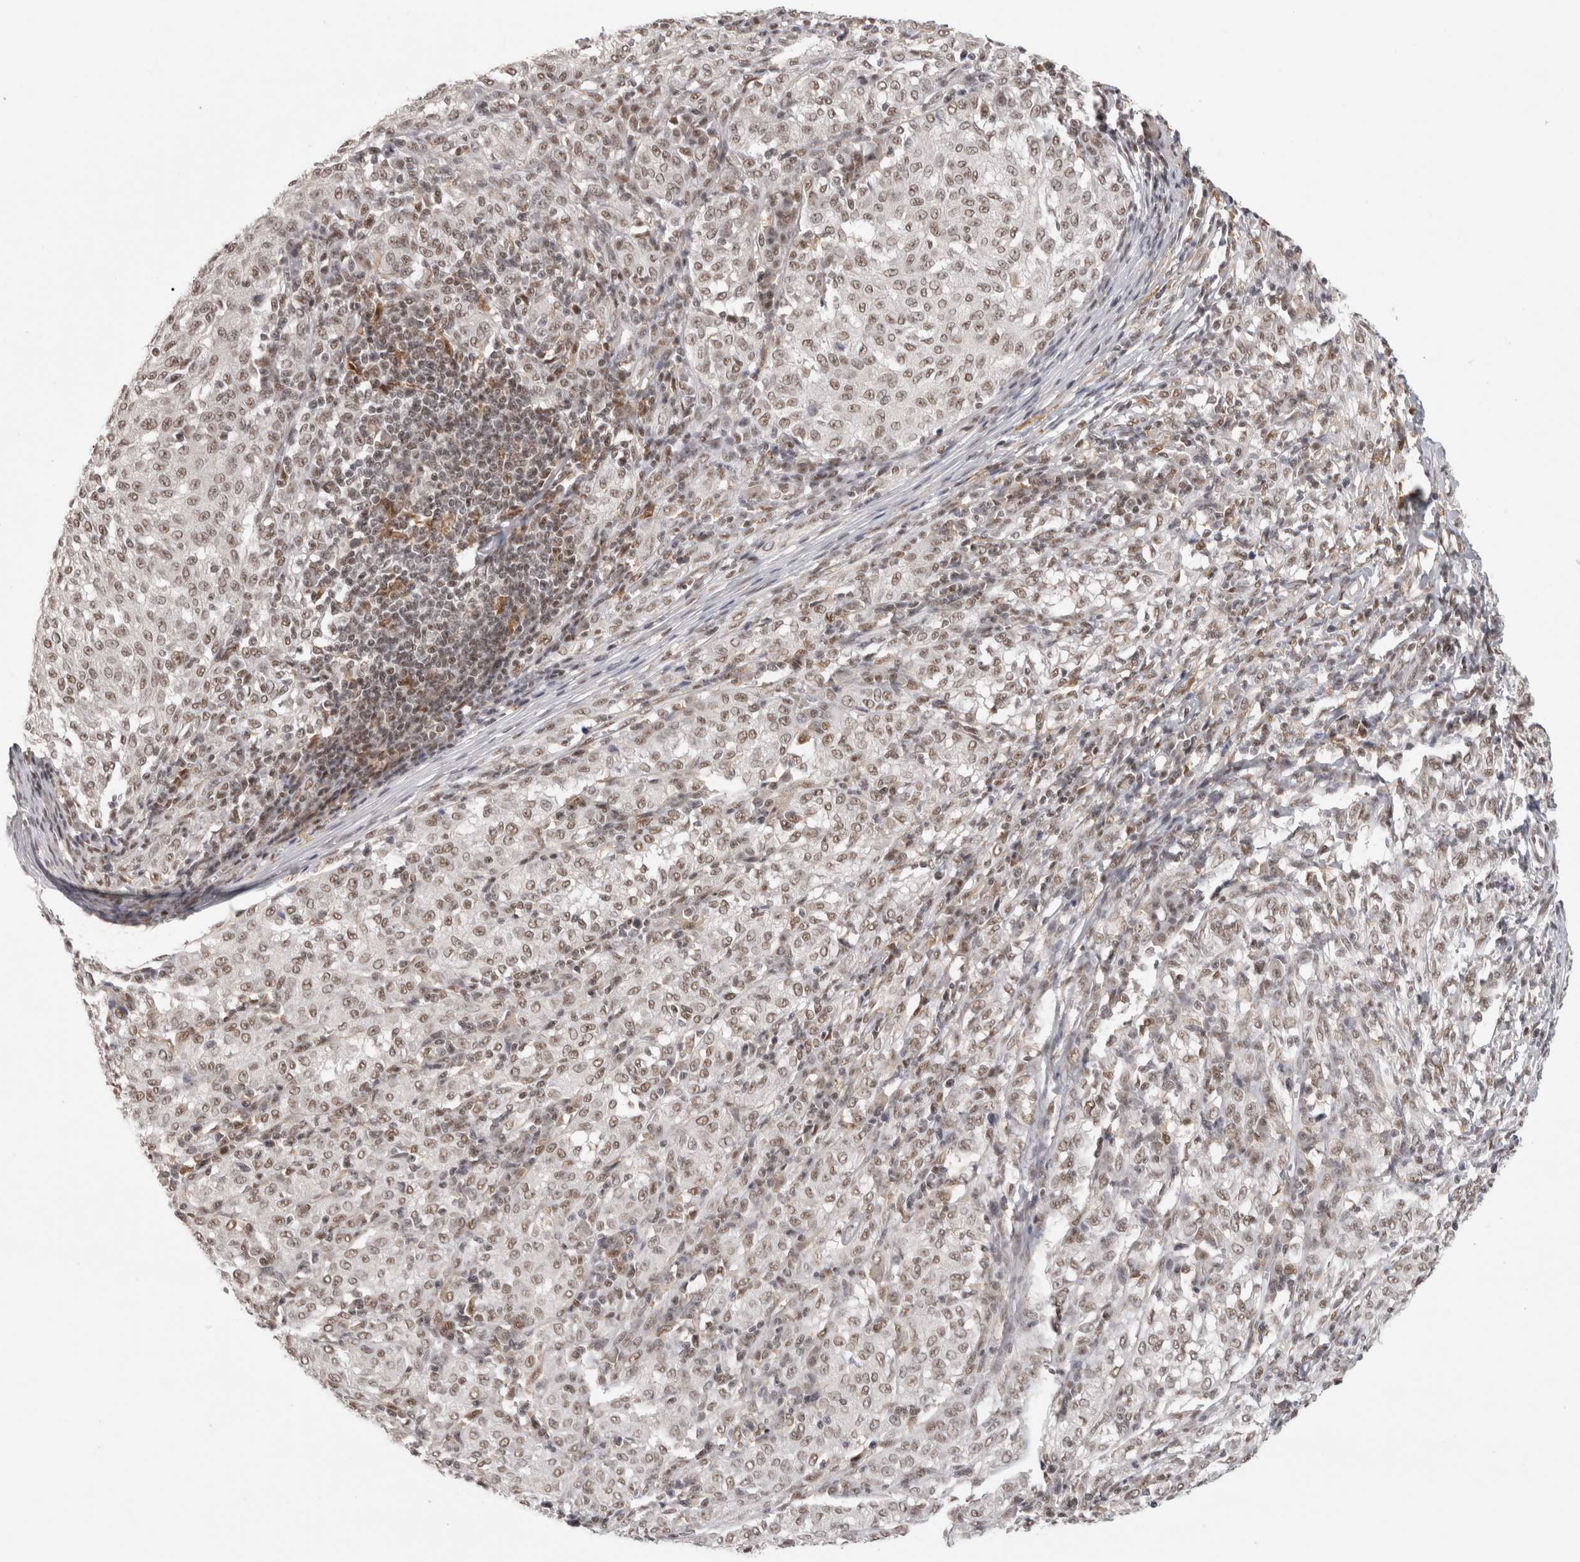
{"staining": {"intensity": "weak", "quantity": ">75%", "location": "nuclear"}, "tissue": "melanoma", "cell_type": "Tumor cells", "image_type": "cancer", "snomed": [{"axis": "morphology", "description": "Malignant melanoma, NOS"}, {"axis": "topography", "description": "Skin"}], "caption": "Melanoma tissue reveals weak nuclear staining in approximately >75% of tumor cells", "gene": "ZNF830", "patient": {"sex": "female", "age": 72}}